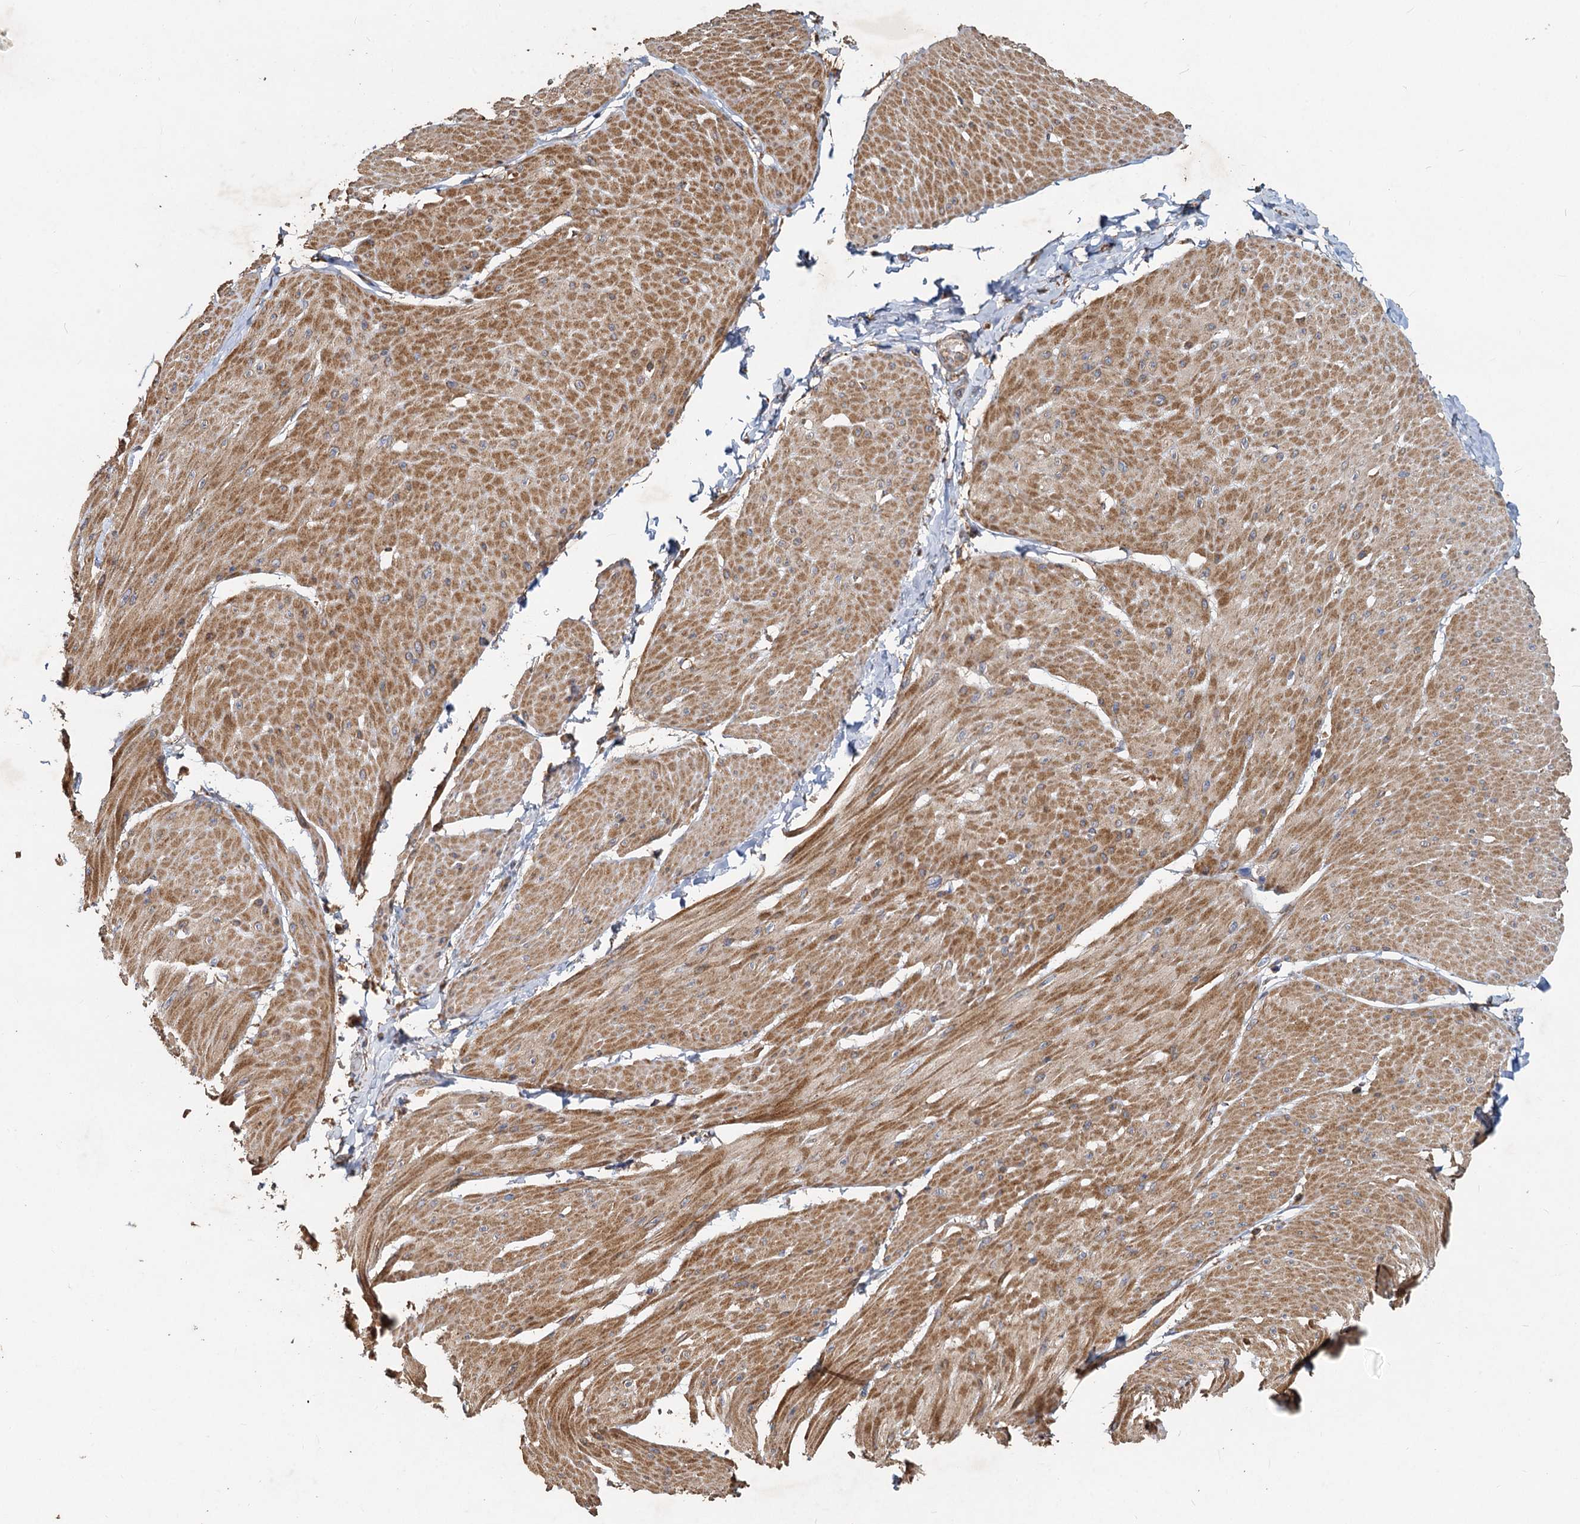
{"staining": {"intensity": "moderate", "quantity": ">75%", "location": "cytoplasmic/membranous"}, "tissue": "smooth muscle", "cell_type": "Smooth muscle cells", "image_type": "normal", "snomed": [{"axis": "morphology", "description": "Urothelial carcinoma, High grade"}, {"axis": "topography", "description": "Urinary bladder"}], "caption": "Protein expression analysis of normal human smooth muscle reveals moderate cytoplasmic/membranous expression in about >75% of smooth muscle cells. (DAB (3,3'-diaminobenzidine) IHC with brightfield microscopy, high magnification).", "gene": "SDS", "patient": {"sex": "male", "age": 46}}